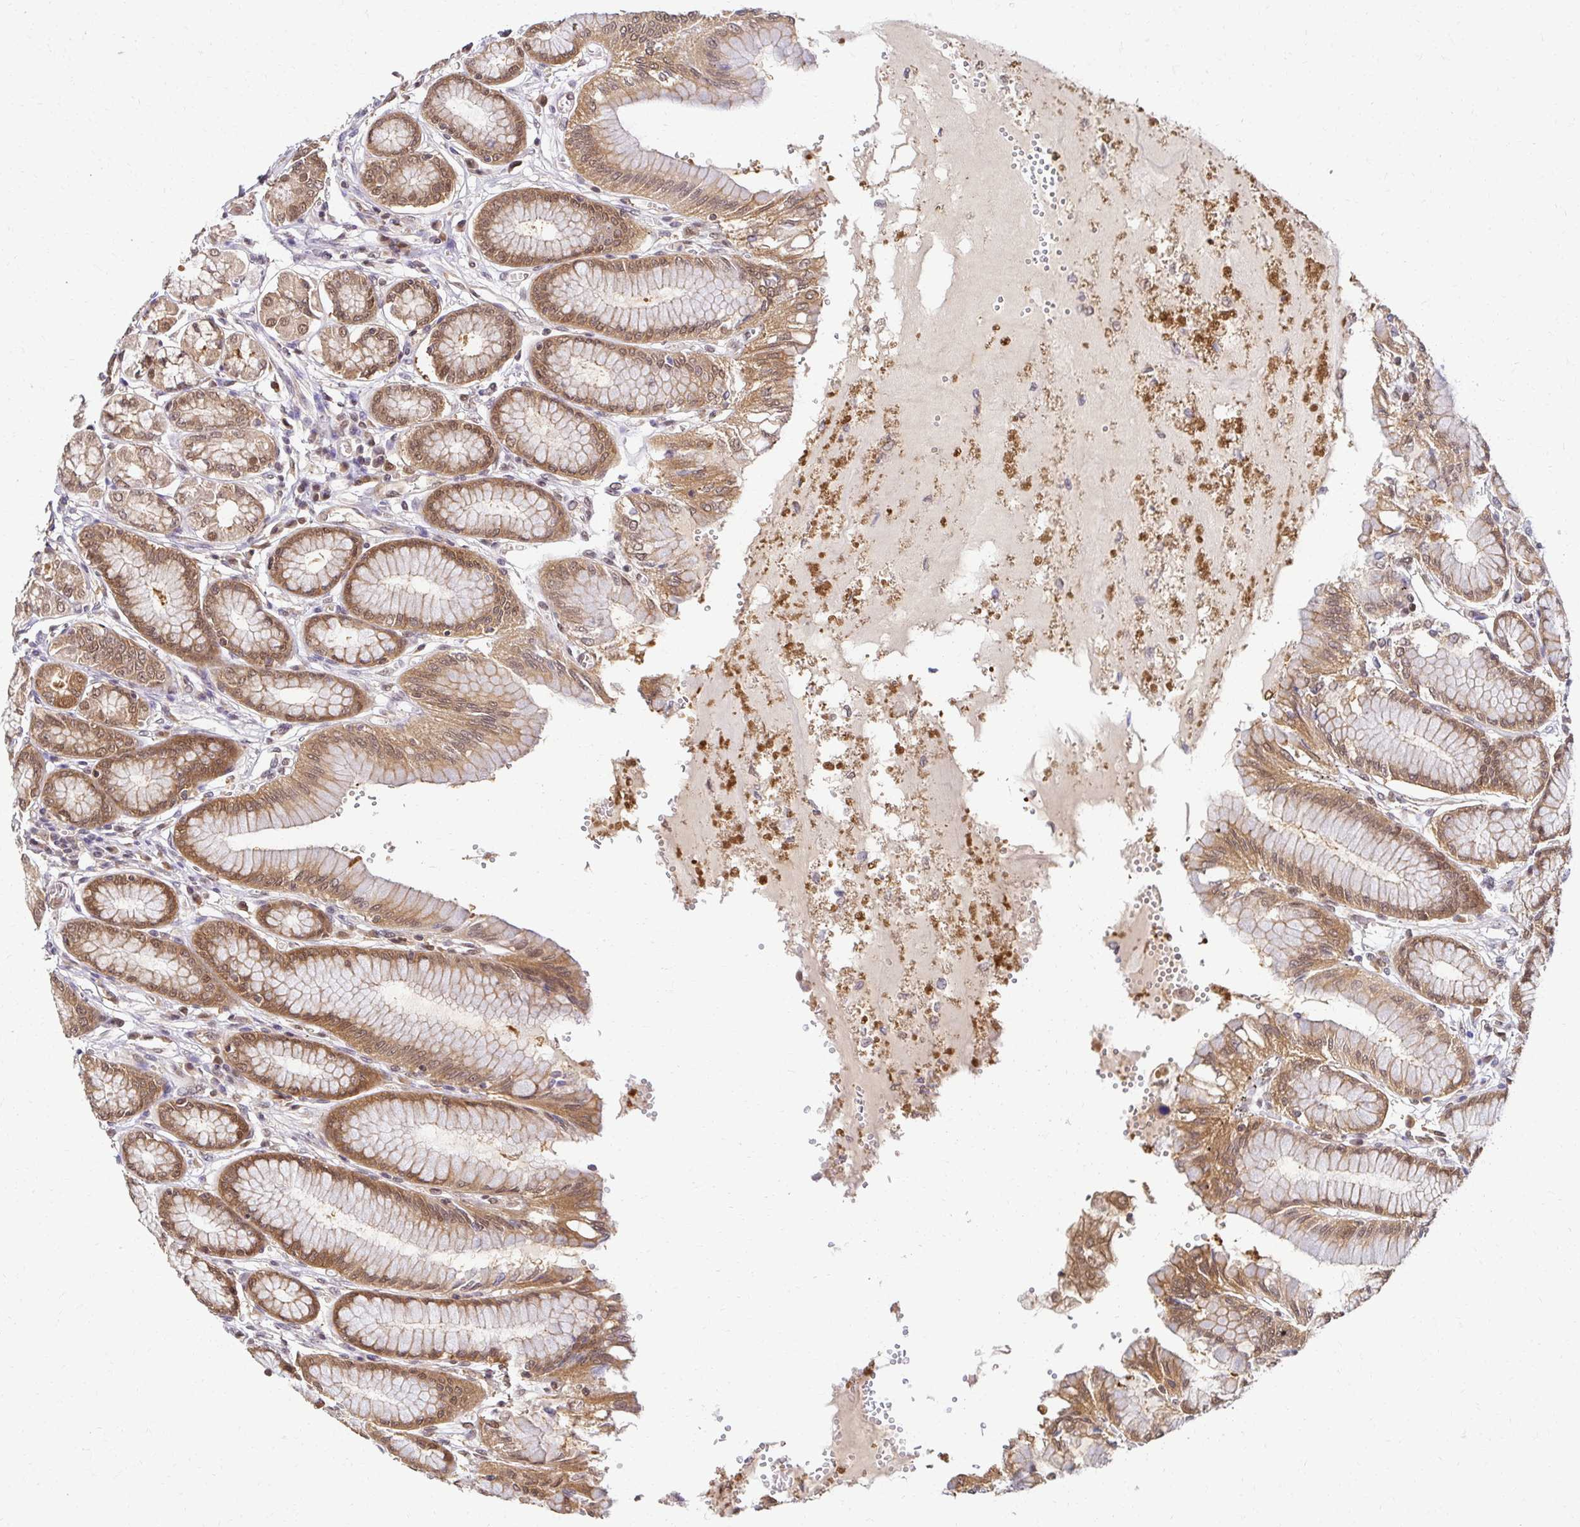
{"staining": {"intensity": "moderate", "quantity": ">75%", "location": "cytoplasmic/membranous,nuclear"}, "tissue": "stomach", "cell_type": "Glandular cells", "image_type": "normal", "snomed": [{"axis": "morphology", "description": "Normal tissue, NOS"}, {"axis": "topography", "description": "Stomach"}, {"axis": "topography", "description": "Stomach, lower"}], "caption": "IHC of unremarkable human stomach exhibits medium levels of moderate cytoplasmic/membranous,nuclear expression in about >75% of glandular cells. The protein of interest is shown in brown color, while the nuclei are stained blue.", "gene": "PSMA4", "patient": {"sex": "male", "age": 76}}